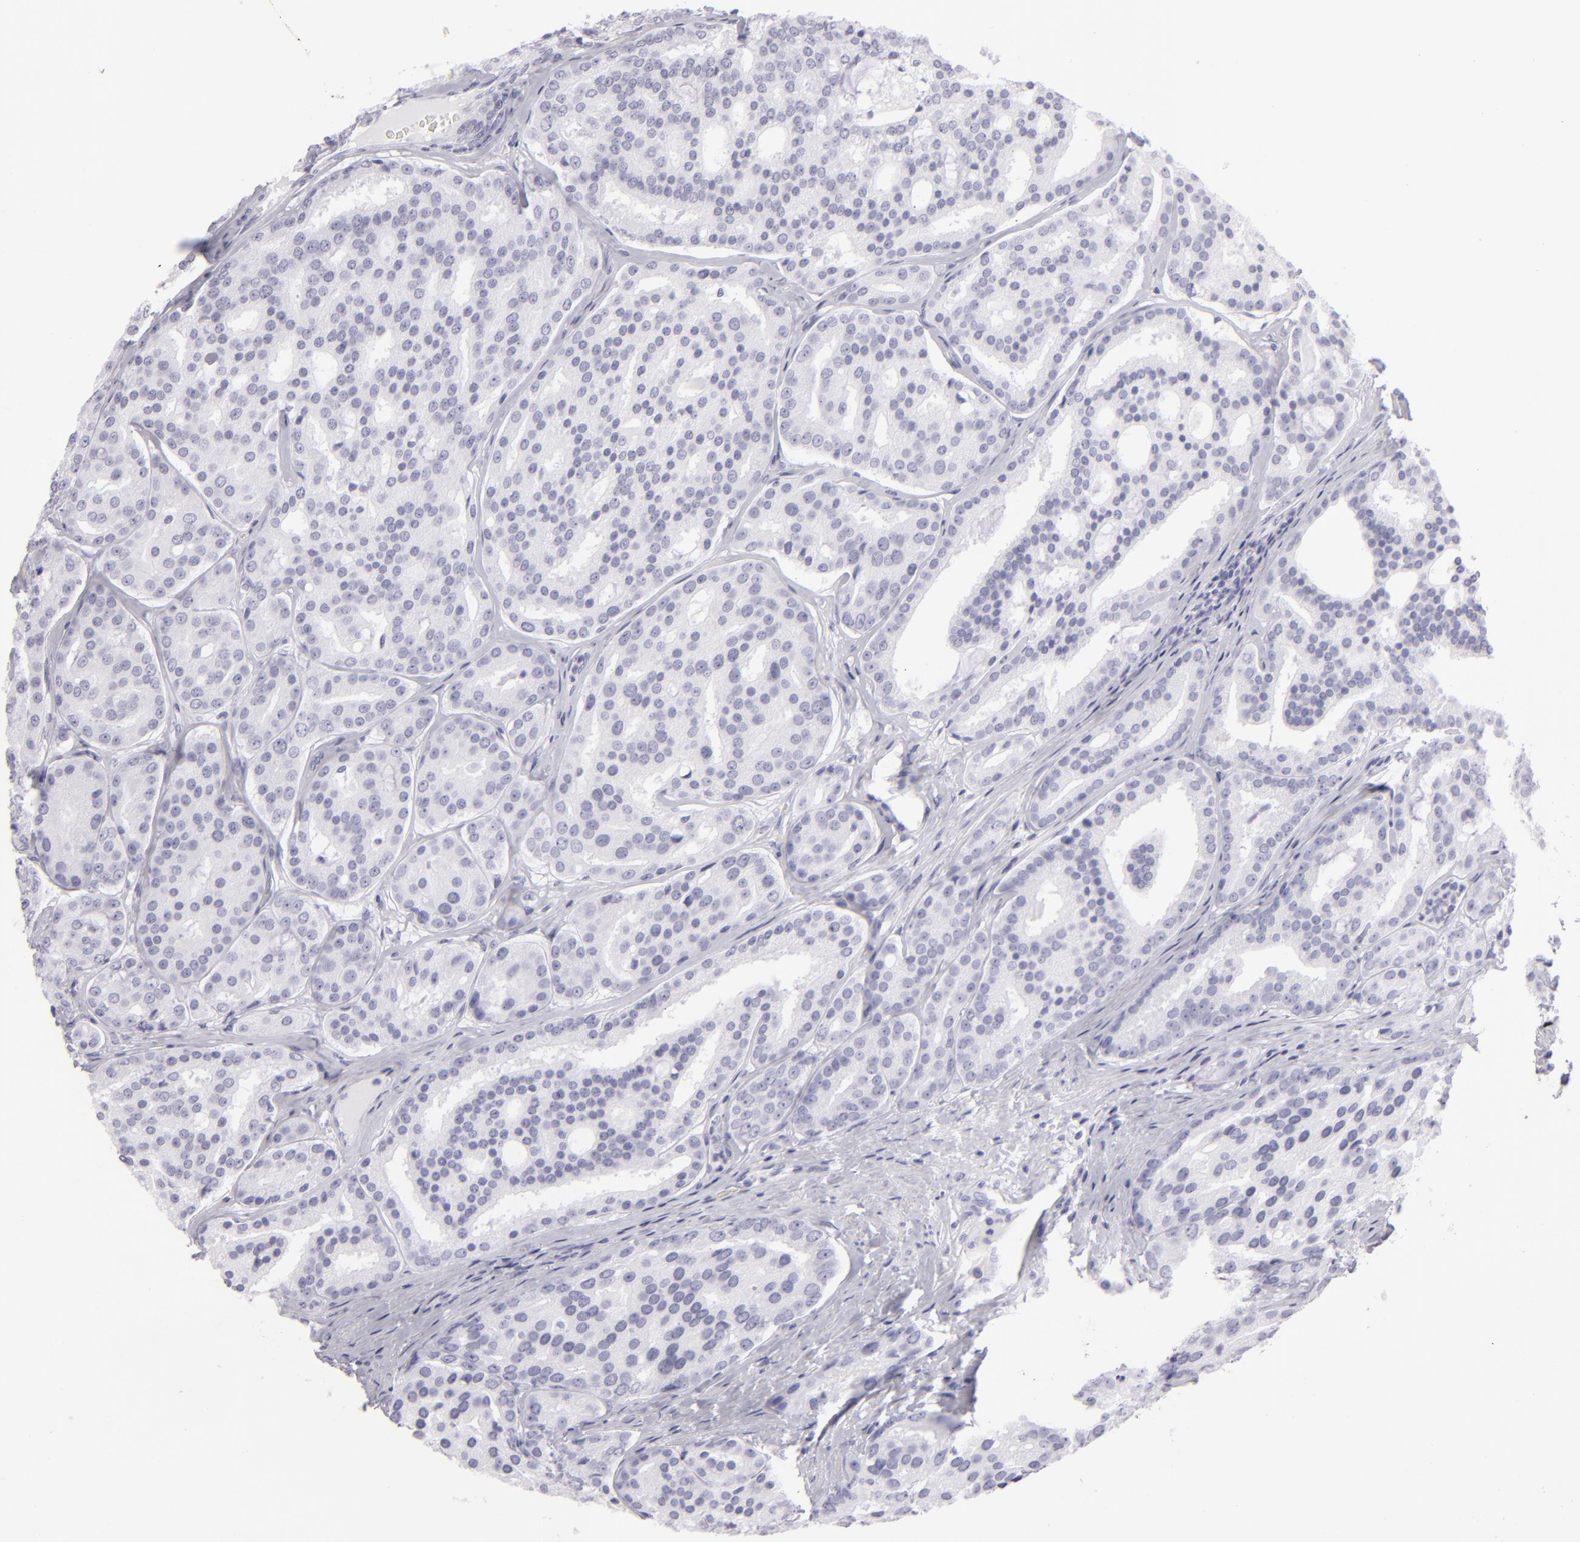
{"staining": {"intensity": "negative", "quantity": "none", "location": "none"}, "tissue": "prostate cancer", "cell_type": "Tumor cells", "image_type": "cancer", "snomed": [{"axis": "morphology", "description": "Adenocarcinoma, High grade"}, {"axis": "topography", "description": "Prostate"}], "caption": "Immunohistochemistry (IHC) image of neoplastic tissue: human prostate adenocarcinoma (high-grade) stained with DAB exhibits no significant protein staining in tumor cells.", "gene": "FLG", "patient": {"sex": "male", "age": 64}}